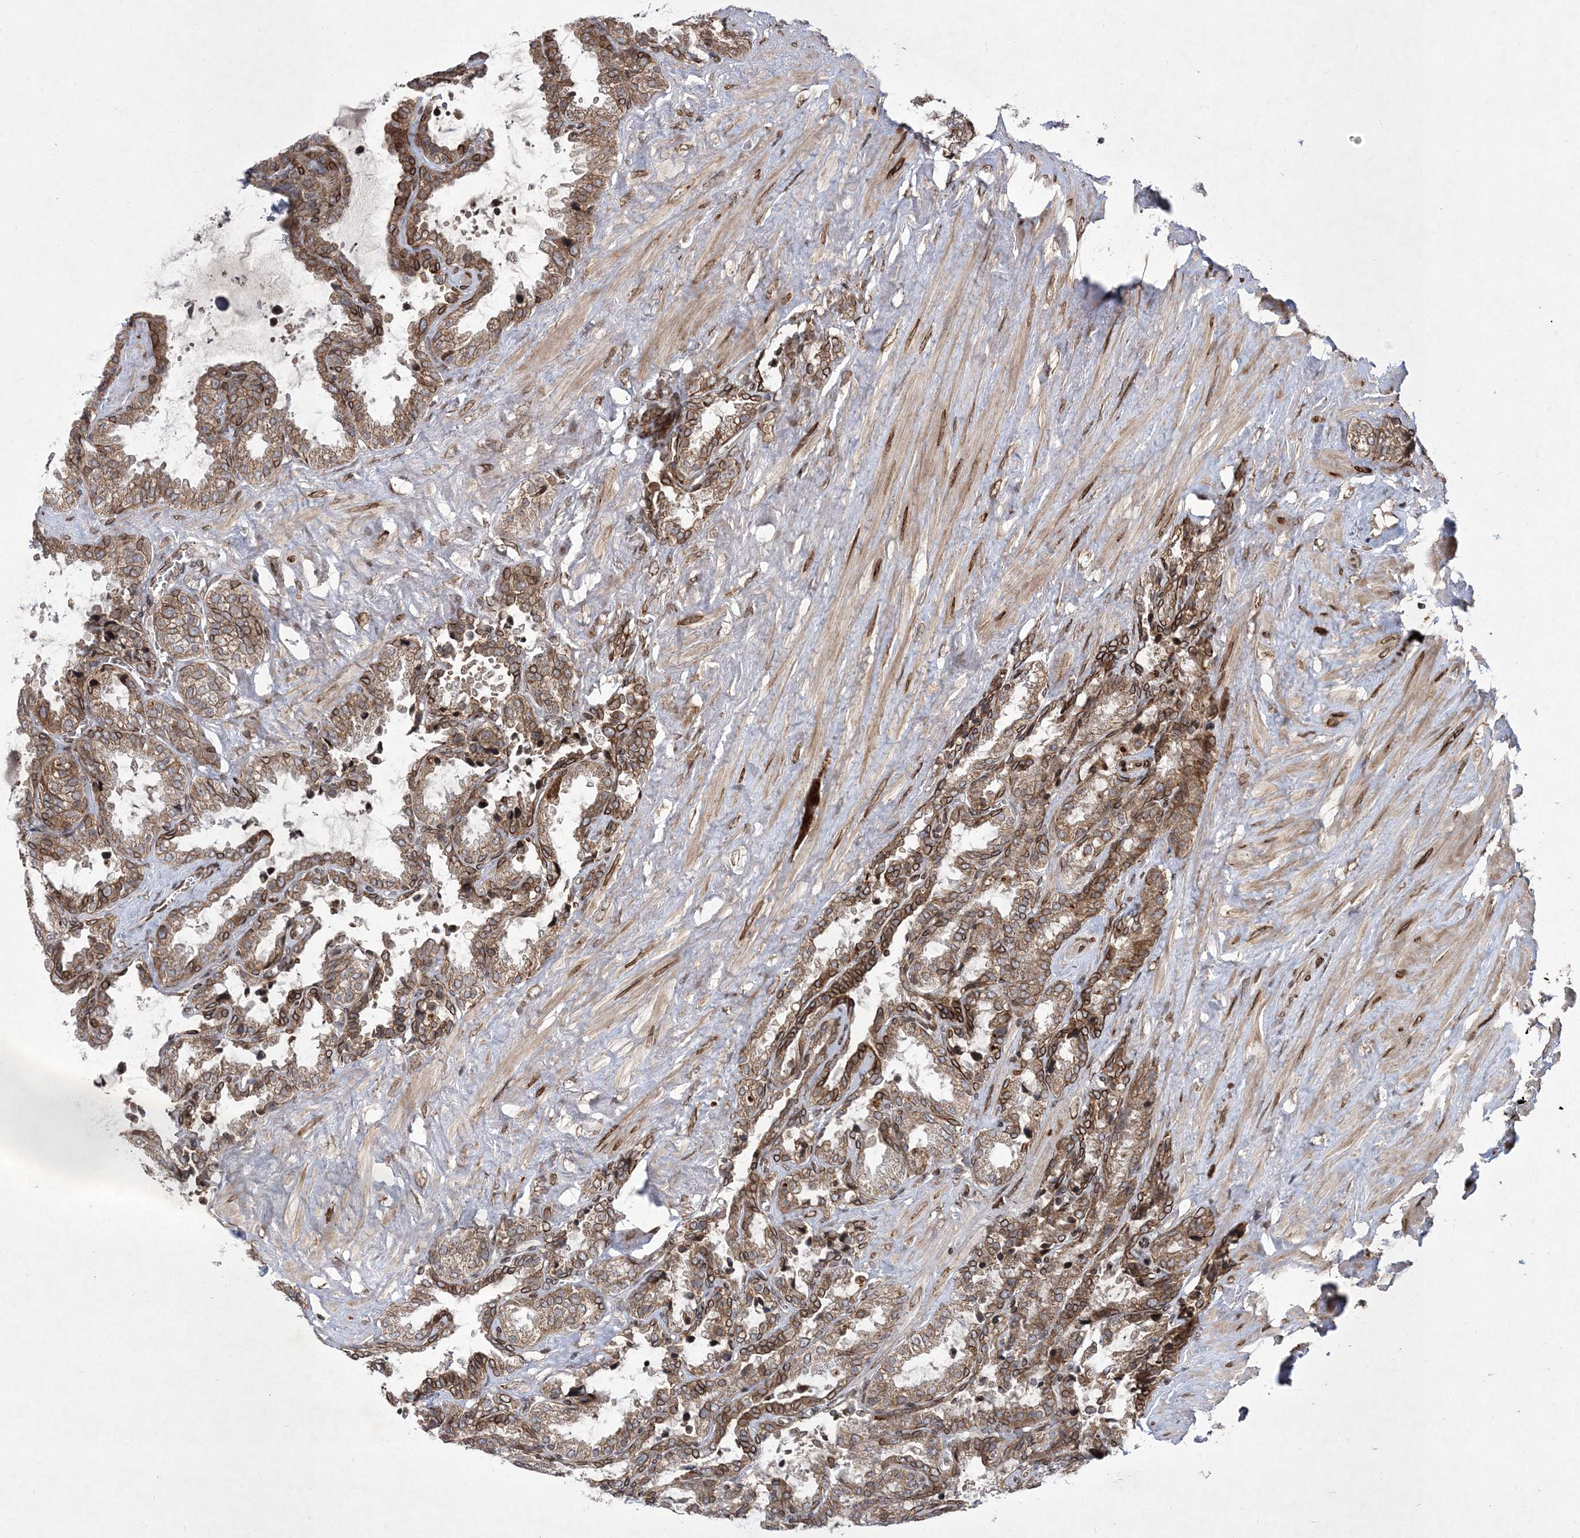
{"staining": {"intensity": "moderate", "quantity": ">75%", "location": "cytoplasmic/membranous,nuclear"}, "tissue": "seminal vesicle", "cell_type": "Glandular cells", "image_type": "normal", "snomed": [{"axis": "morphology", "description": "Normal tissue, NOS"}, {"axis": "topography", "description": "Seminal veicle"}], "caption": "A photomicrograph showing moderate cytoplasmic/membranous,nuclear staining in approximately >75% of glandular cells in normal seminal vesicle, as visualized by brown immunohistochemical staining.", "gene": "DNAJC27", "patient": {"sex": "male", "age": 46}}